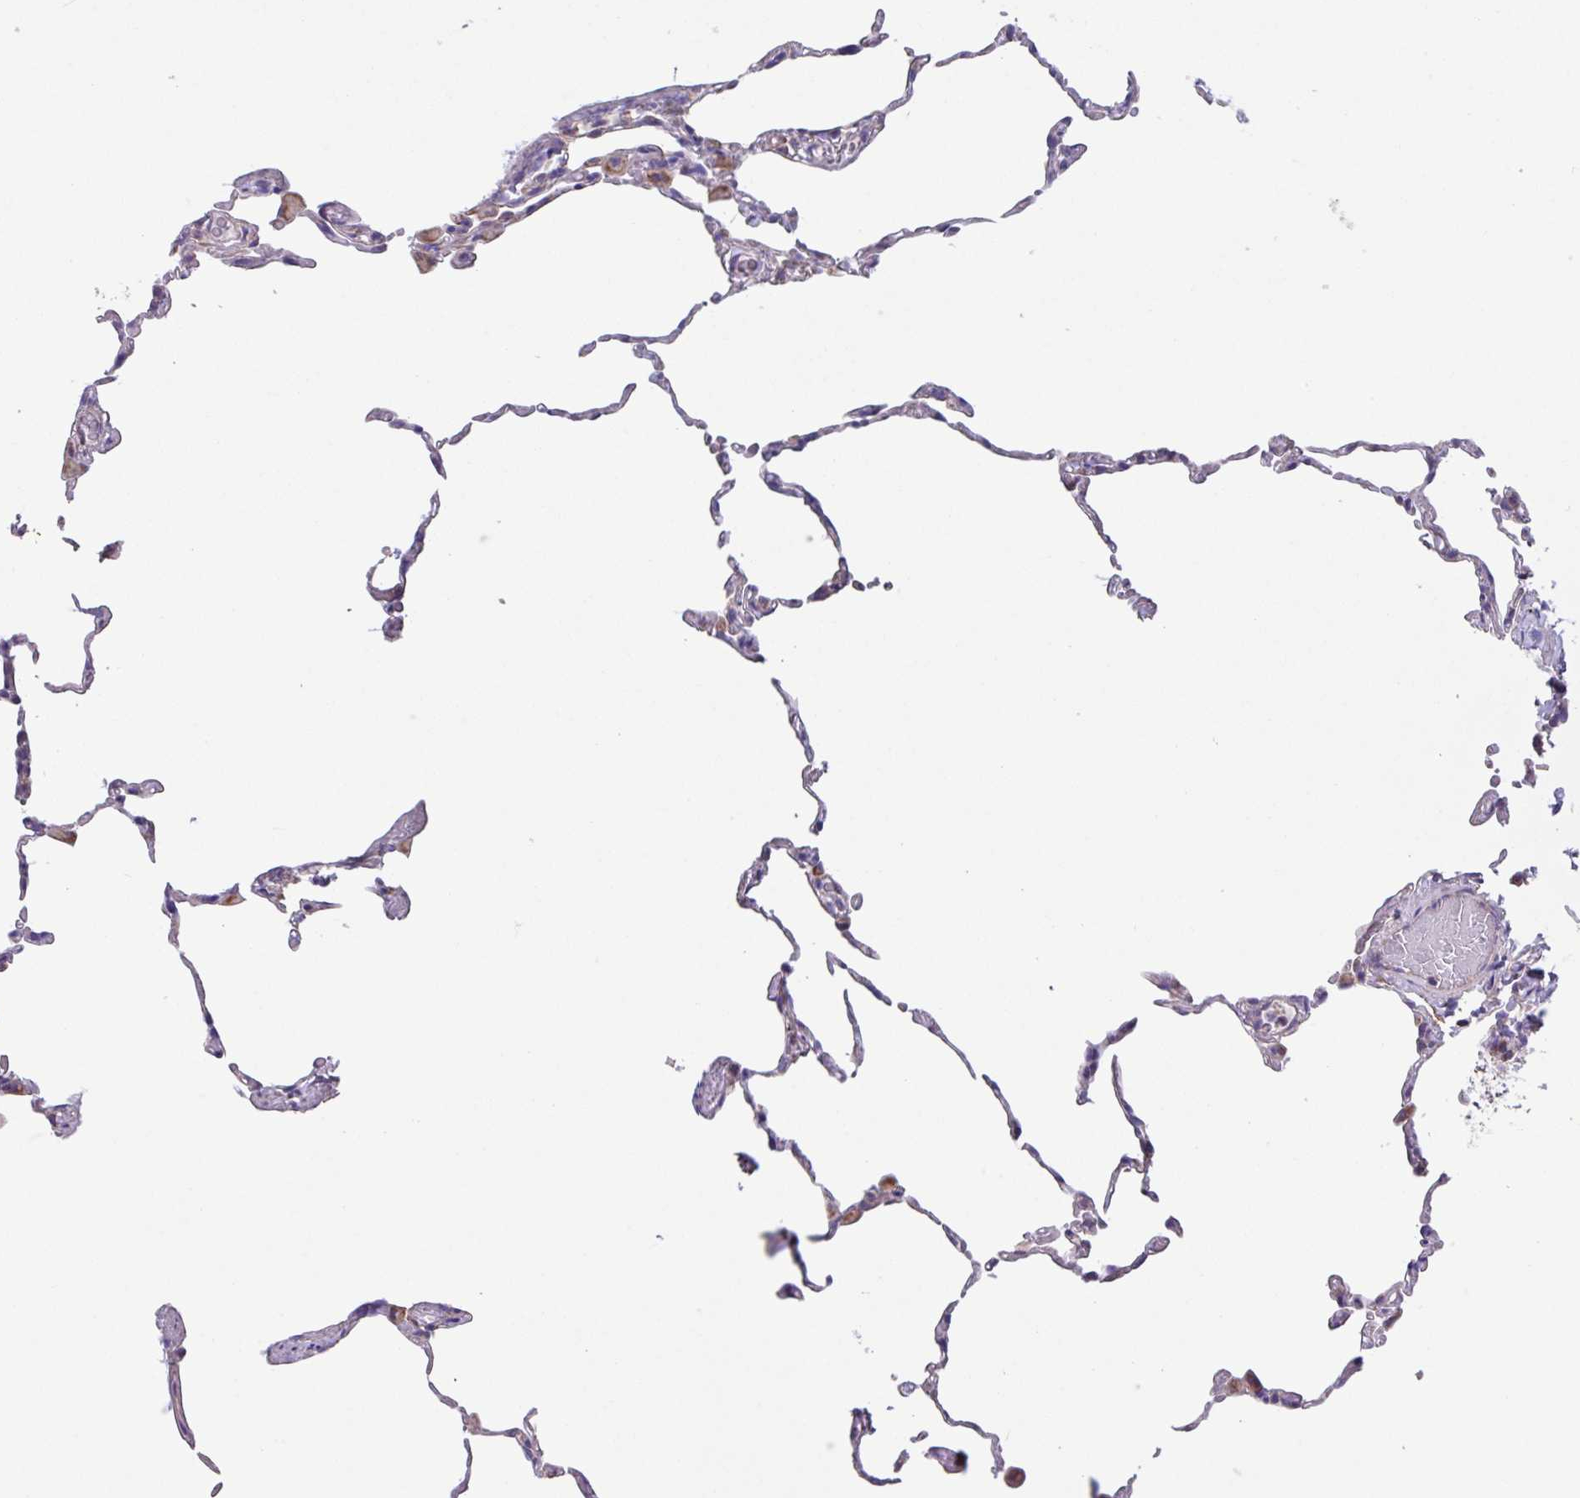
{"staining": {"intensity": "moderate", "quantity": "<25%", "location": "cytoplasmic/membranous"}, "tissue": "lung", "cell_type": "Alveolar cells", "image_type": "normal", "snomed": [{"axis": "morphology", "description": "Normal tissue, NOS"}, {"axis": "topography", "description": "Lung"}], "caption": "Immunohistochemistry (IHC) staining of normal lung, which displays low levels of moderate cytoplasmic/membranous expression in about <25% of alveolar cells indicating moderate cytoplasmic/membranous protein expression. The staining was performed using DAB (brown) for protein detection and nuclei were counterstained in hematoxylin (blue).", "gene": "OTULIN", "patient": {"sex": "female", "age": 57}}